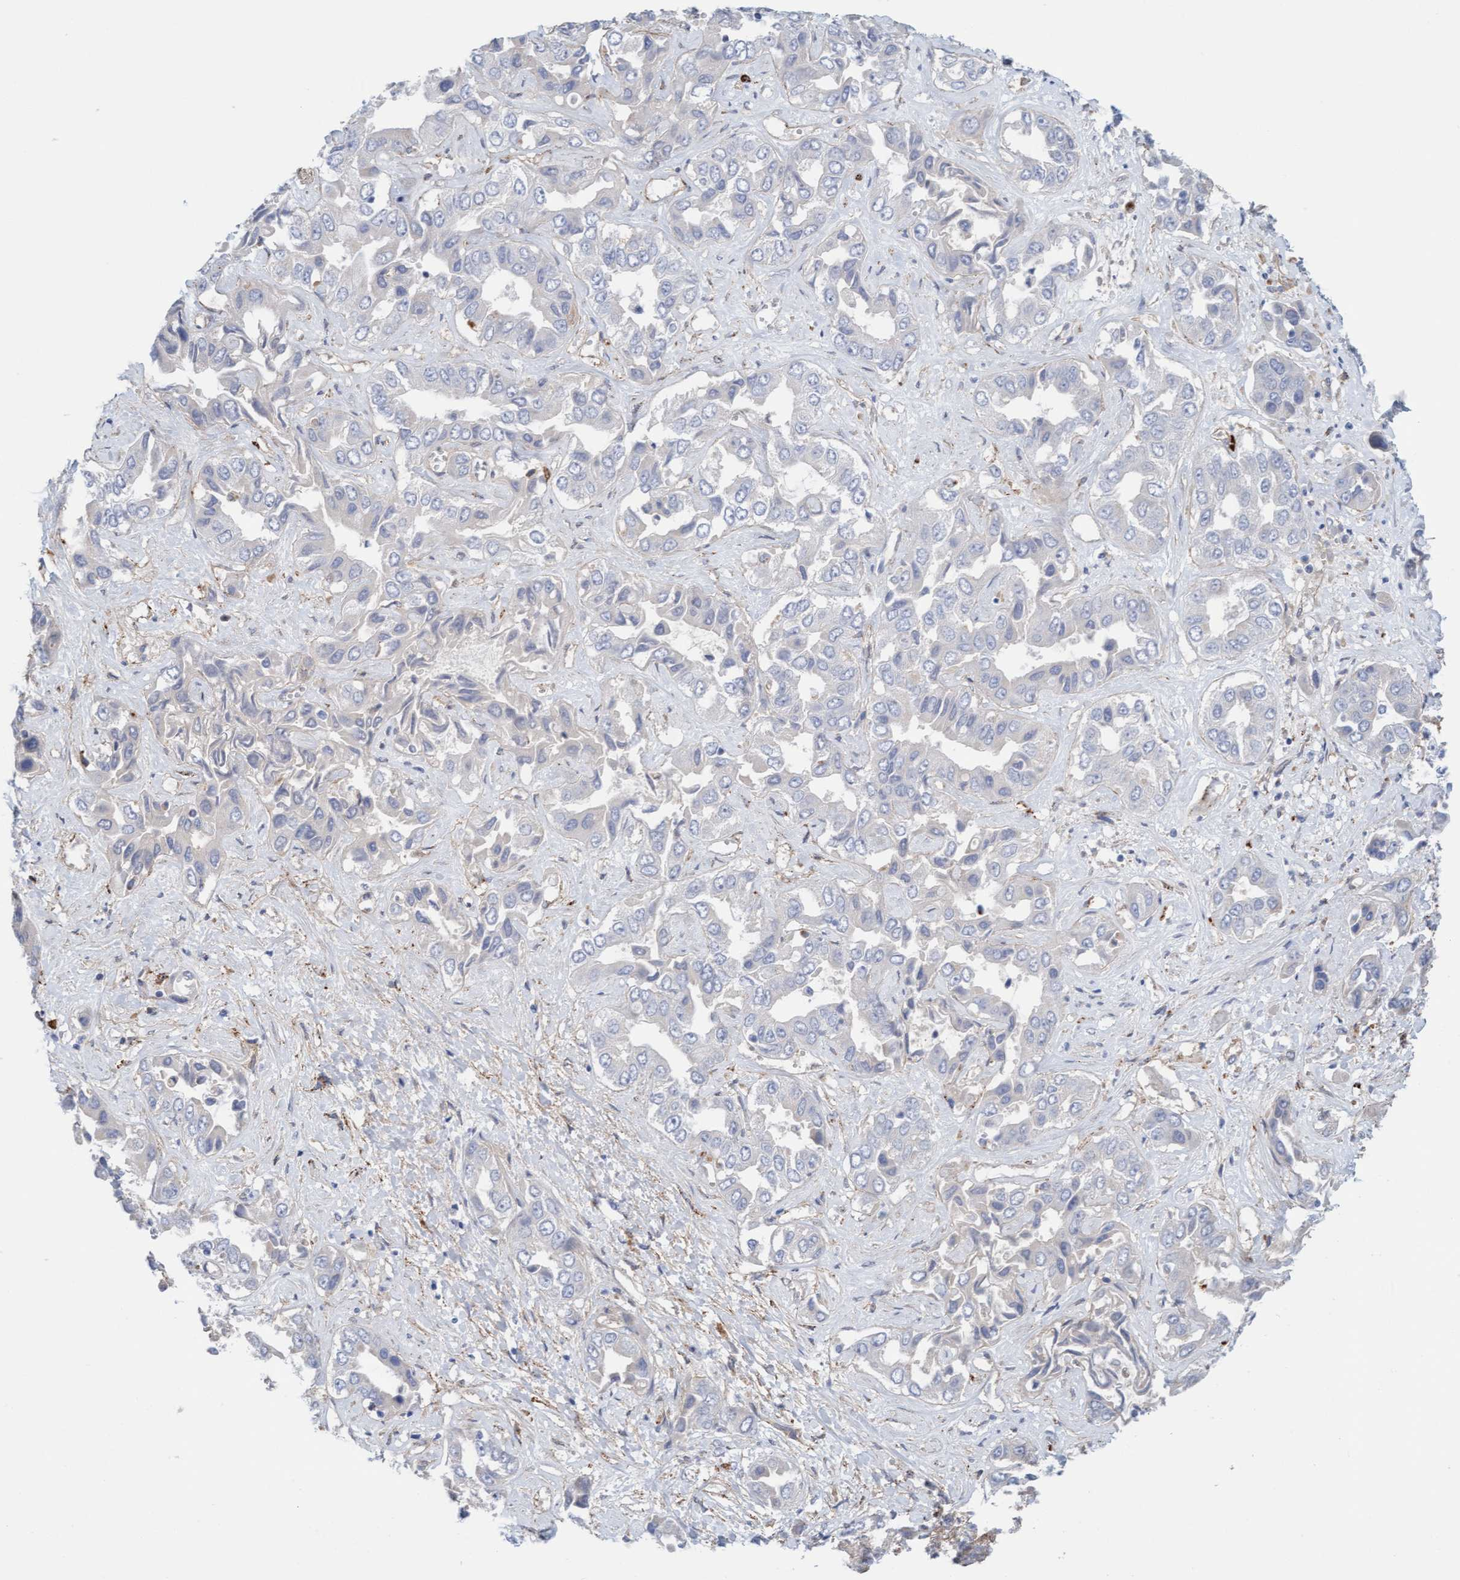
{"staining": {"intensity": "negative", "quantity": "none", "location": "none"}, "tissue": "liver cancer", "cell_type": "Tumor cells", "image_type": "cancer", "snomed": [{"axis": "morphology", "description": "Cholangiocarcinoma"}, {"axis": "topography", "description": "Liver"}], "caption": "High power microscopy histopathology image of an immunohistochemistry photomicrograph of cholangiocarcinoma (liver), revealing no significant positivity in tumor cells.", "gene": "CDK5RAP3", "patient": {"sex": "female", "age": 52}}